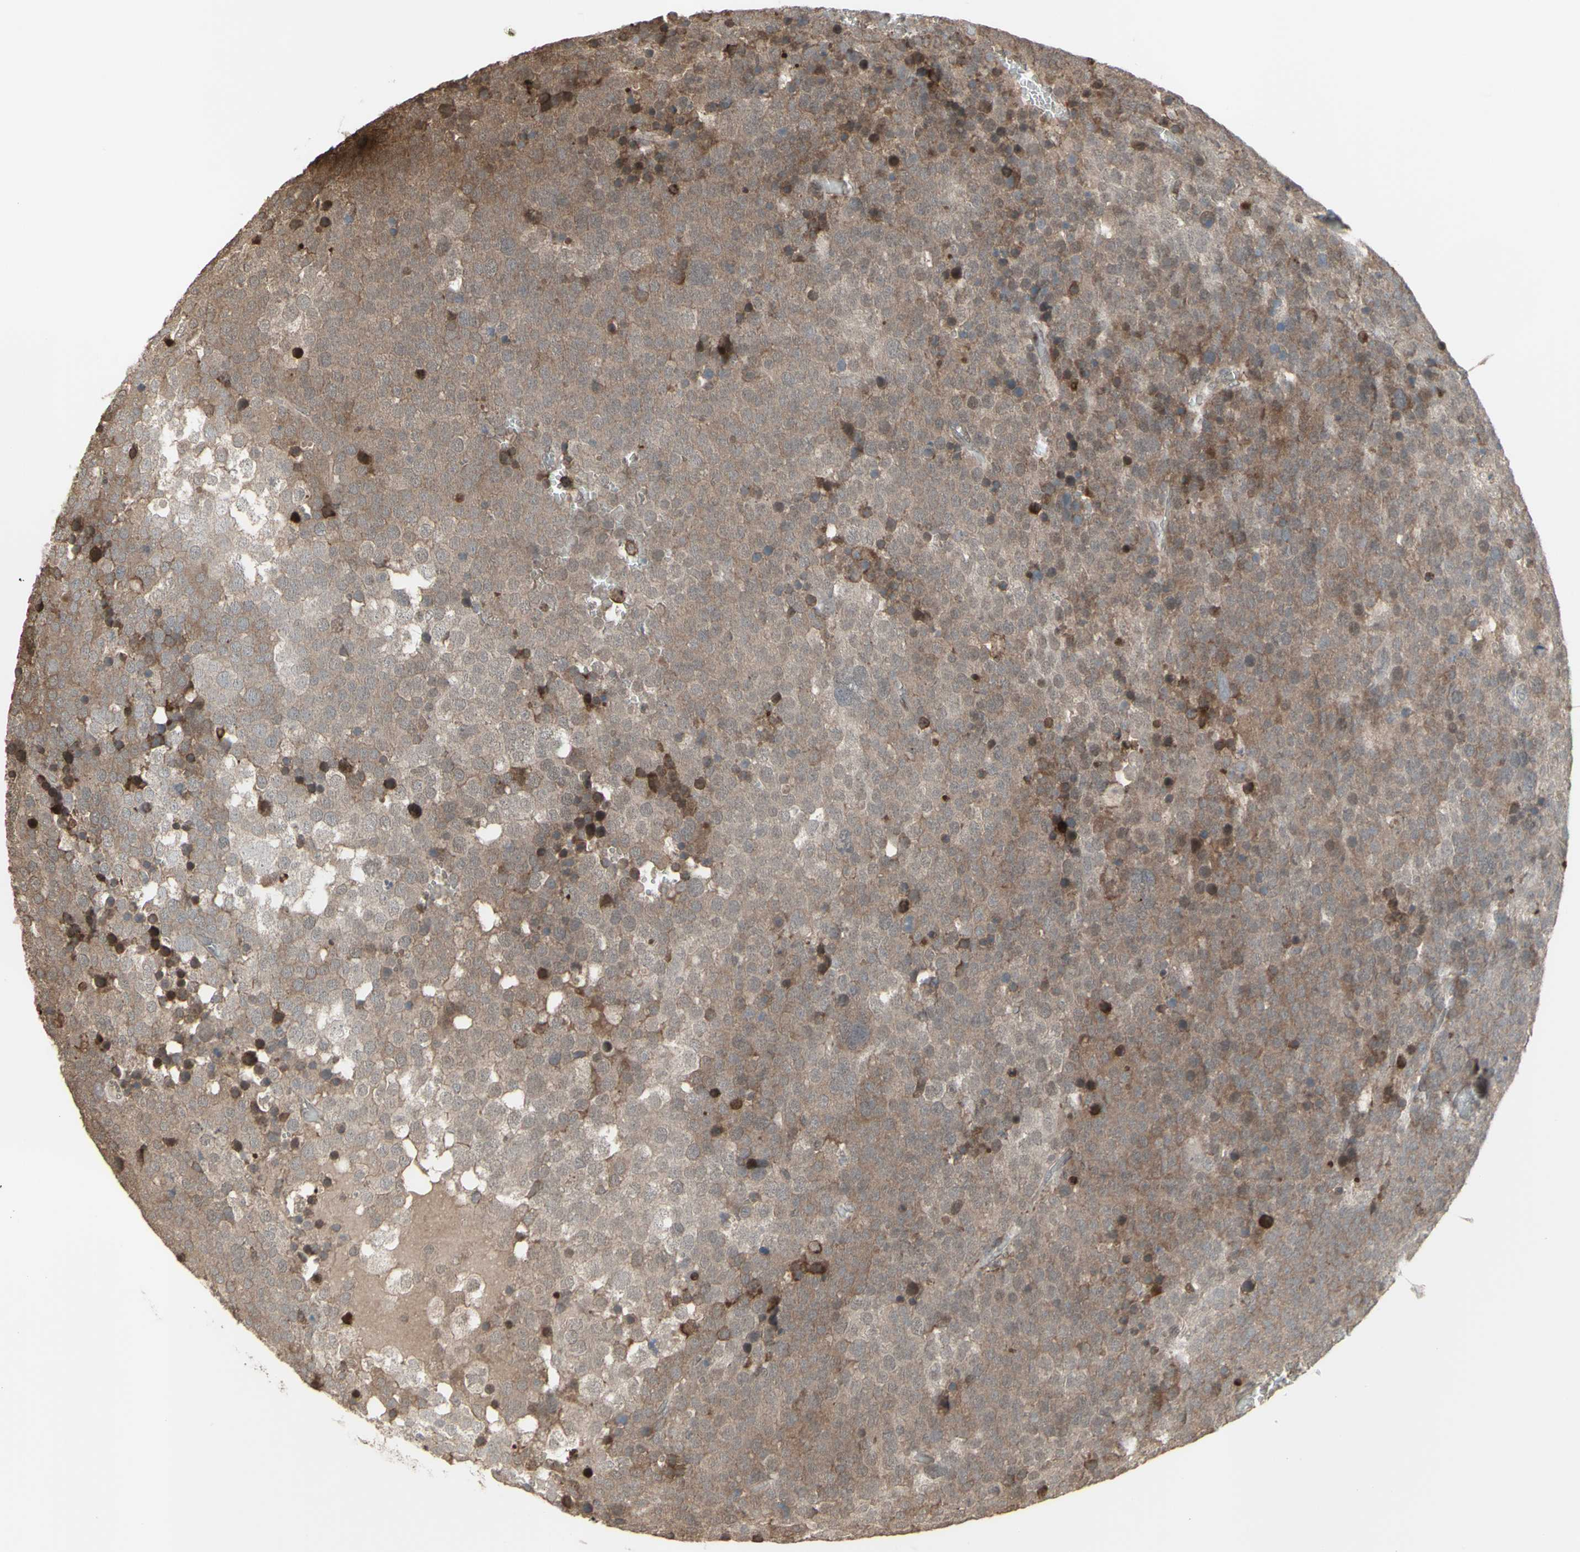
{"staining": {"intensity": "weak", "quantity": ">75%", "location": "cytoplasmic/membranous"}, "tissue": "testis cancer", "cell_type": "Tumor cells", "image_type": "cancer", "snomed": [{"axis": "morphology", "description": "Seminoma, NOS"}, {"axis": "topography", "description": "Testis"}], "caption": "Testis cancer (seminoma) tissue demonstrates weak cytoplasmic/membranous positivity in approximately >75% of tumor cells (Stains: DAB in brown, nuclei in blue, Microscopy: brightfield microscopy at high magnification).", "gene": "CD33", "patient": {"sex": "male", "age": 71}}